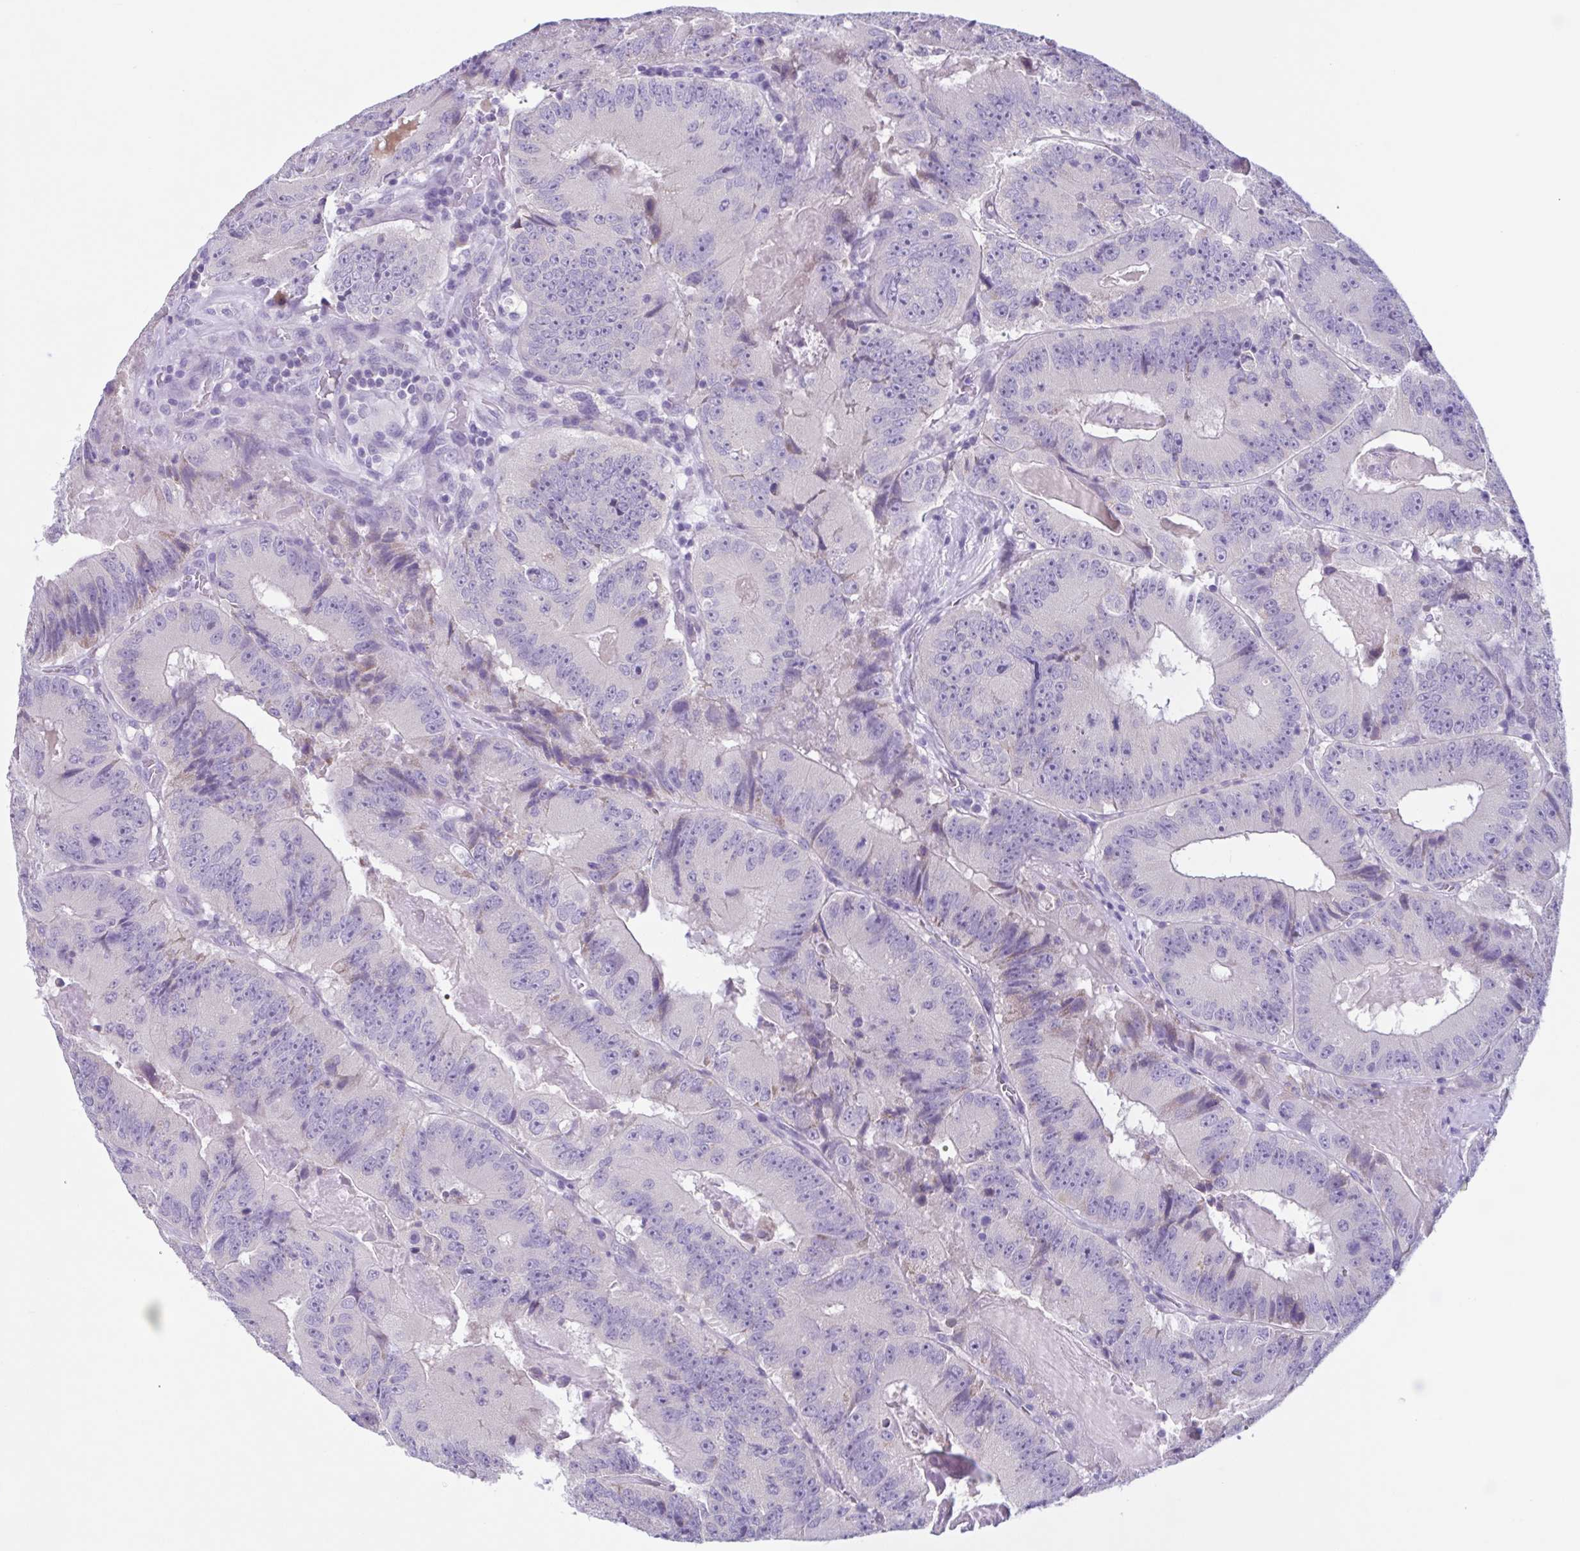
{"staining": {"intensity": "negative", "quantity": "none", "location": "none"}, "tissue": "colorectal cancer", "cell_type": "Tumor cells", "image_type": "cancer", "snomed": [{"axis": "morphology", "description": "Adenocarcinoma, NOS"}, {"axis": "topography", "description": "Colon"}], "caption": "This image is of adenocarcinoma (colorectal) stained with immunohistochemistry to label a protein in brown with the nuclei are counter-stained blue. There is no expression in tumor cells.", "gene": "INAFM1", "patient": {"sex": "female", "age": 86}}